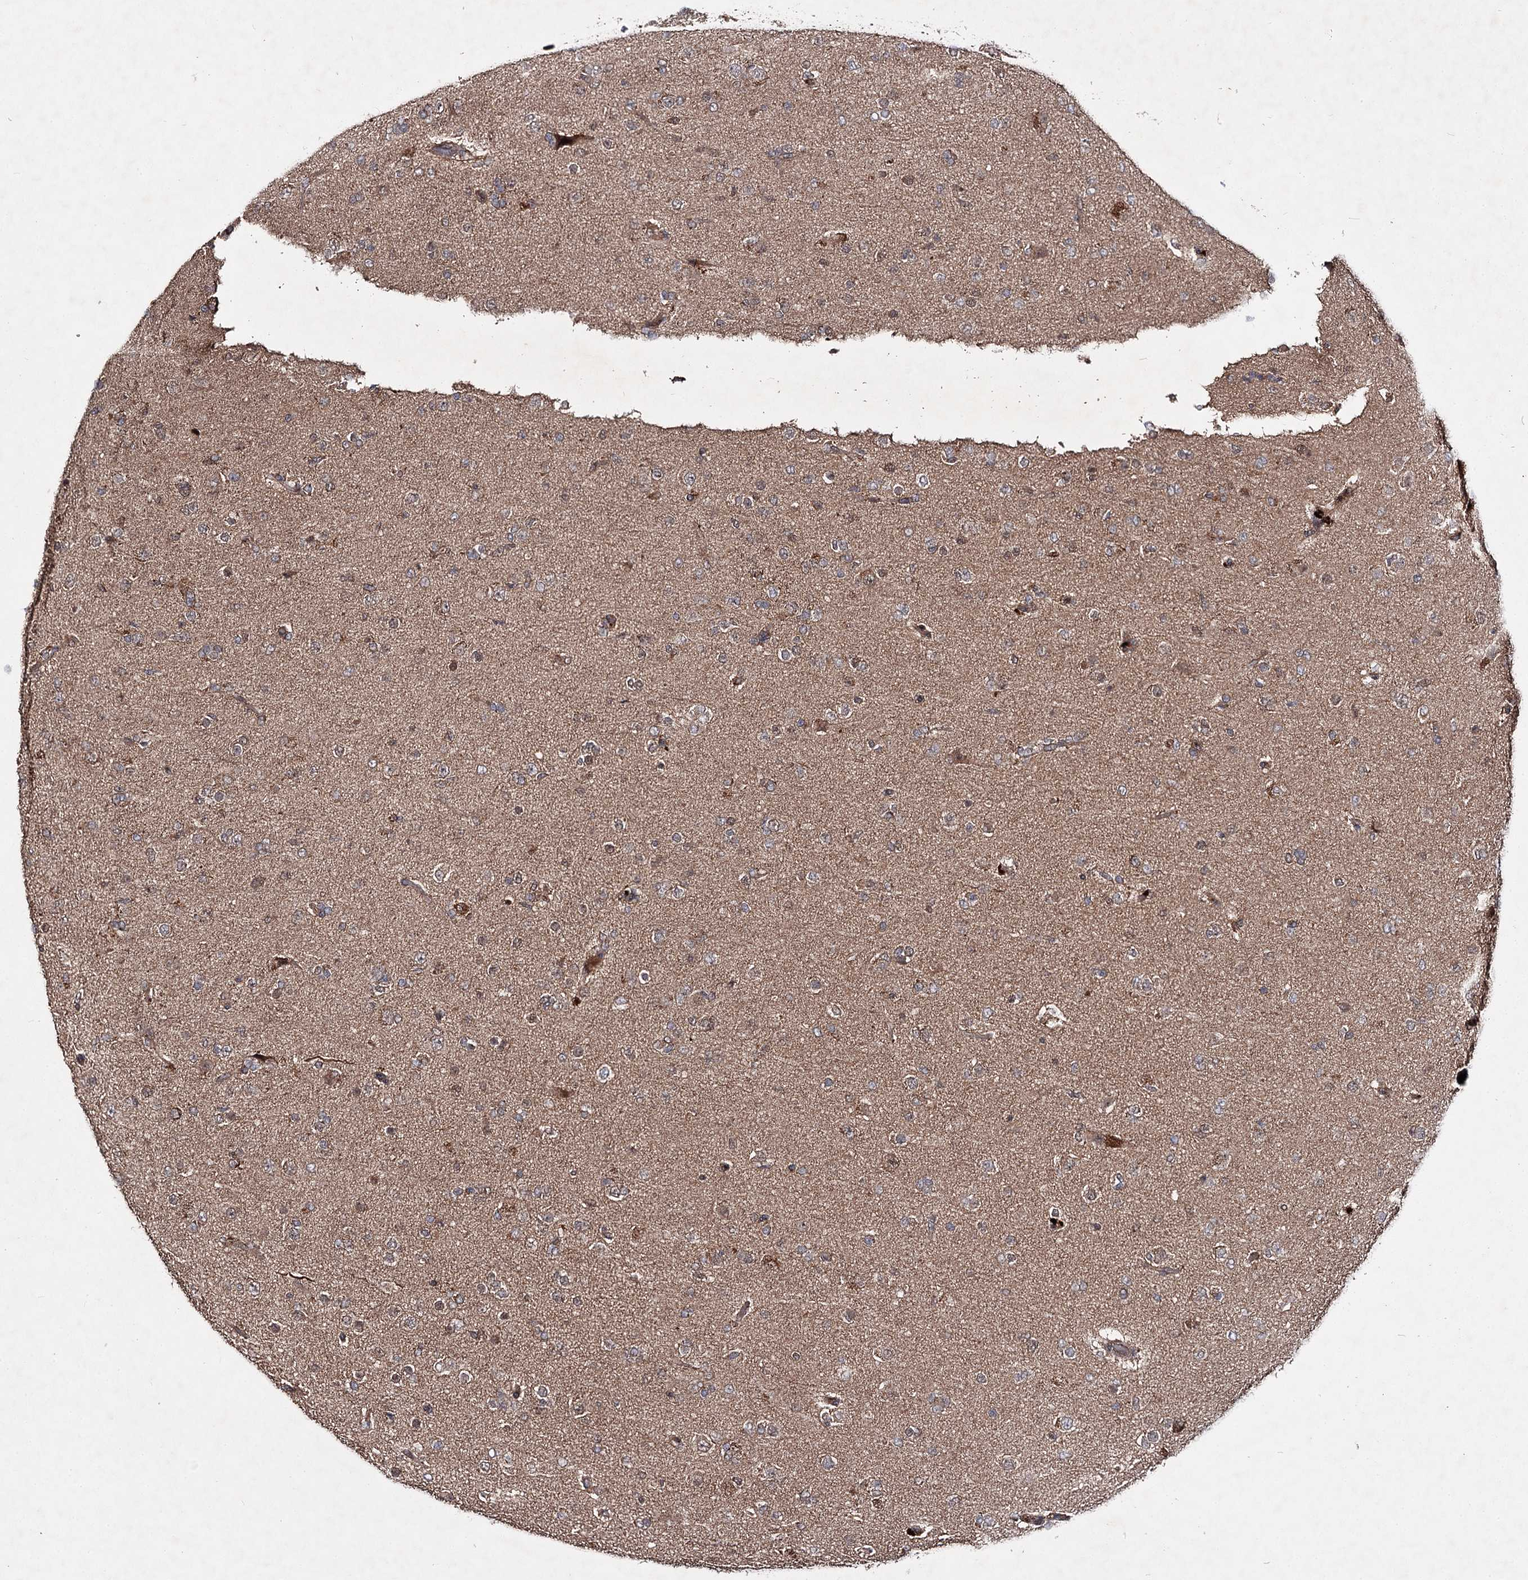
{"staining": {"intensity": "weak", "quantity": "25%-75%", "location": "cytoplasmic/membranous"}, "tissue": "glioma", "cell_type": "Tumor cells", "image_type": "cancer", "snomed": [{"axis": "morphology", "description": "Glioma, malignant, Low grade"}, {"axis": "topography", "description": "Brain"}], "caption": "Malignant low-grade glioma stained with a brown dye demonstrates weak cytoplasmic/membranous positive staining in approximately 25%-75% of tumor cells.", "gene": "MSANTD2", "patient": {"sex": "male", "age": 65}}